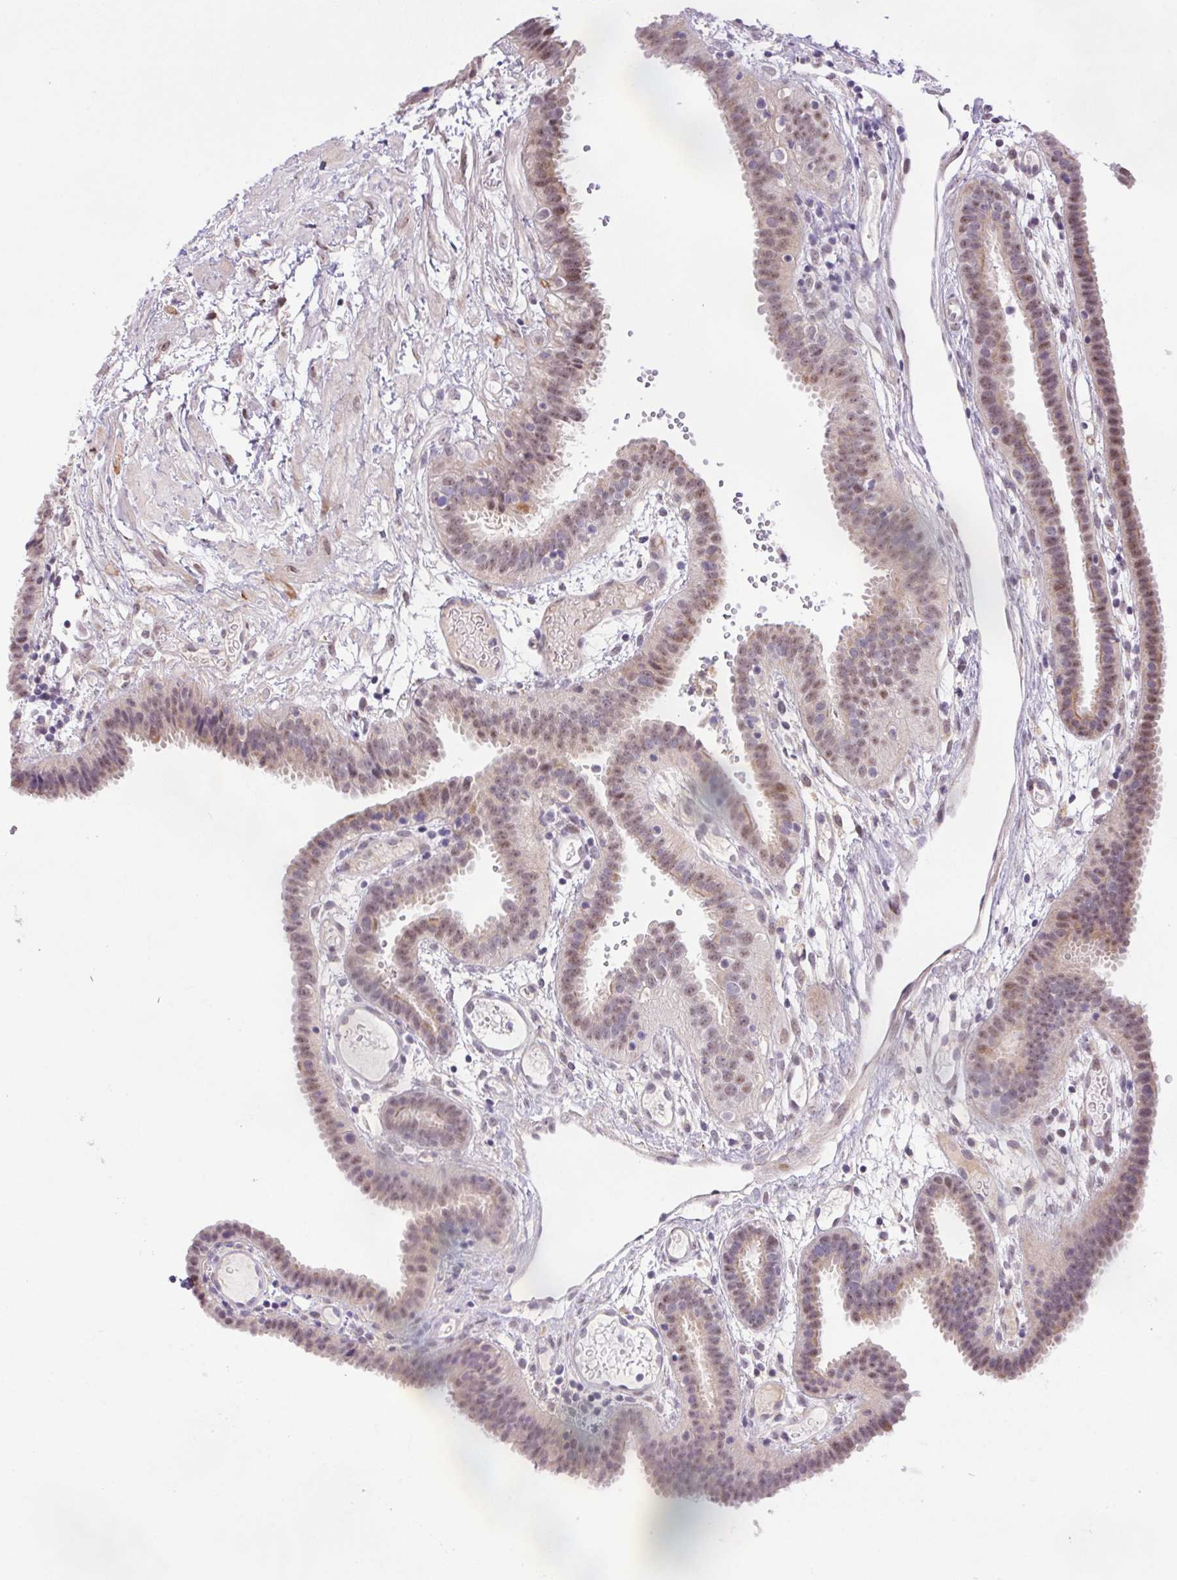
{"staining": {"intensity": "weak", "quantity": "25%-75%", "location": "nuclear"}, "tissue": "fallopian tube", "cell_type": "Glandular cells", "image_type": "normal", "snomed": [{"axis": "morphology", "description": "Normal tissue, NOS"}, {"axis": "topography", "description": "Fallopian tube"}], "caption": "Fallopian tube stained with DAB immunohistochemistry reveals low levels of weak nuclear staining in approximately 25%-75% of glandular cells.", "gene": "LRRTM1", "patient": {"sex": "female", "age": 37}}